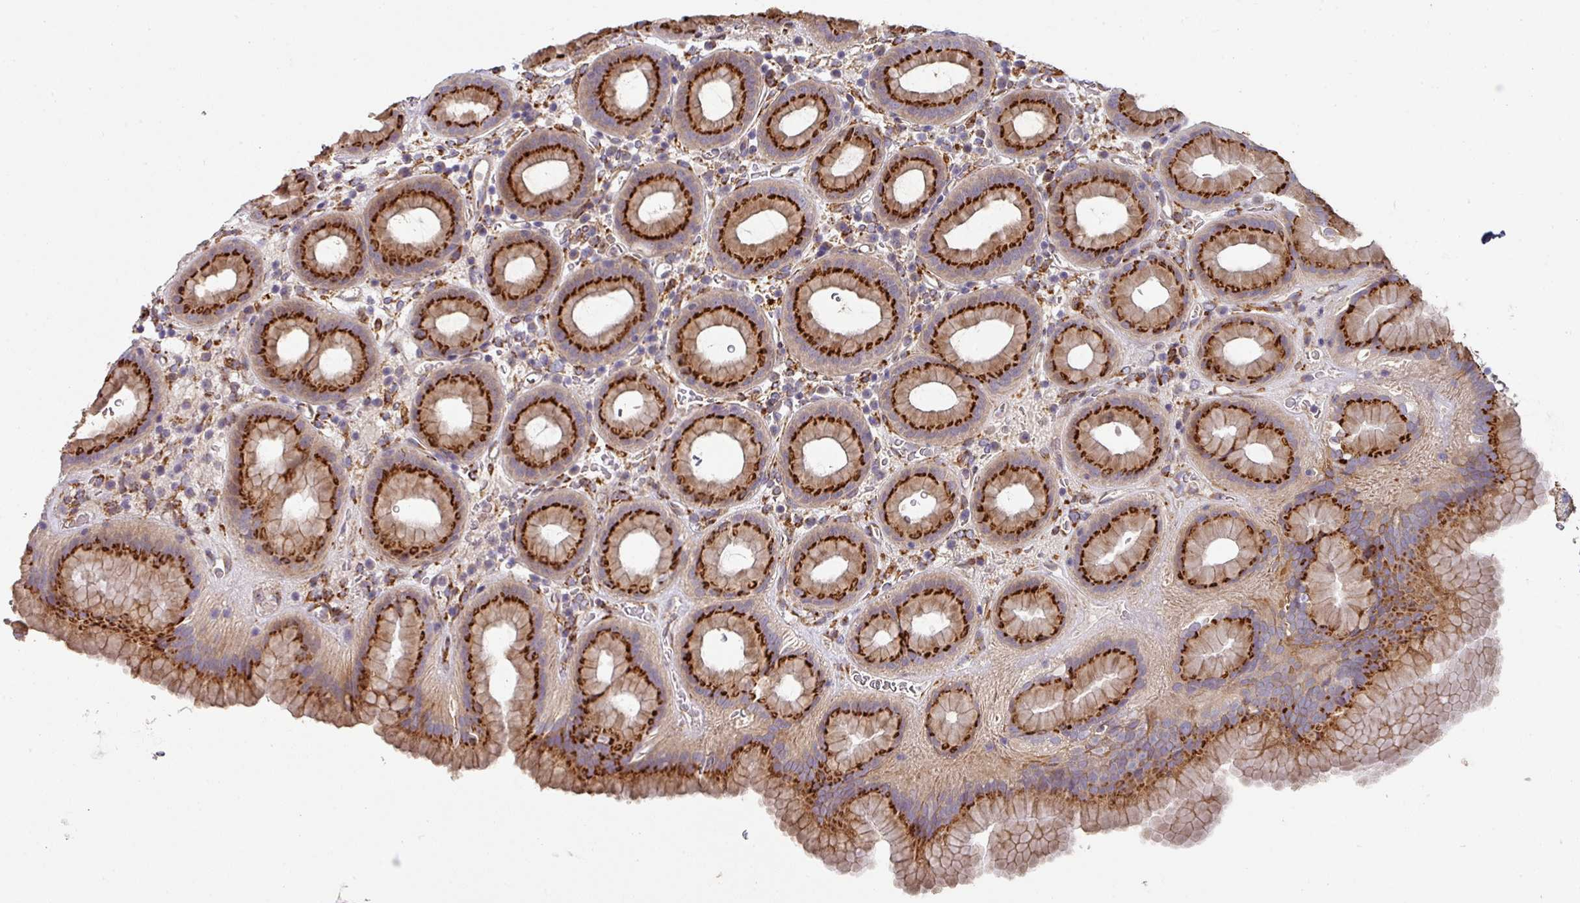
{"staining": {"intensity": "strong", "quantity": ">75%", "location": "cytoplasmic/membranous"}, "tissue": "stomach", "cell_type": "Glandular cells", "image_type": "normal", "snomed": [{"axis": "morphology", "description": "Normal tissue, NOS"}, {"axis": "topography", "description": "Stomach, upper"}, {"axis": "topography", "description": "Stomach, lower"}, {"axis": "topography", "description": "Small intestine"}], "caption": "Unremarkable stomach was stained to show a protein in brown. There is high levels of strong cytoplasmic/membranous expression in approximately >75% of glandular cells. The staining was performed using DAB to visualize the protein expression in brown, while the nuclei were stained in blue with hematoxylin (Magnification: 20x).", "gene": "ZNF268", "patient": {"sex": "male", "age": 68}}